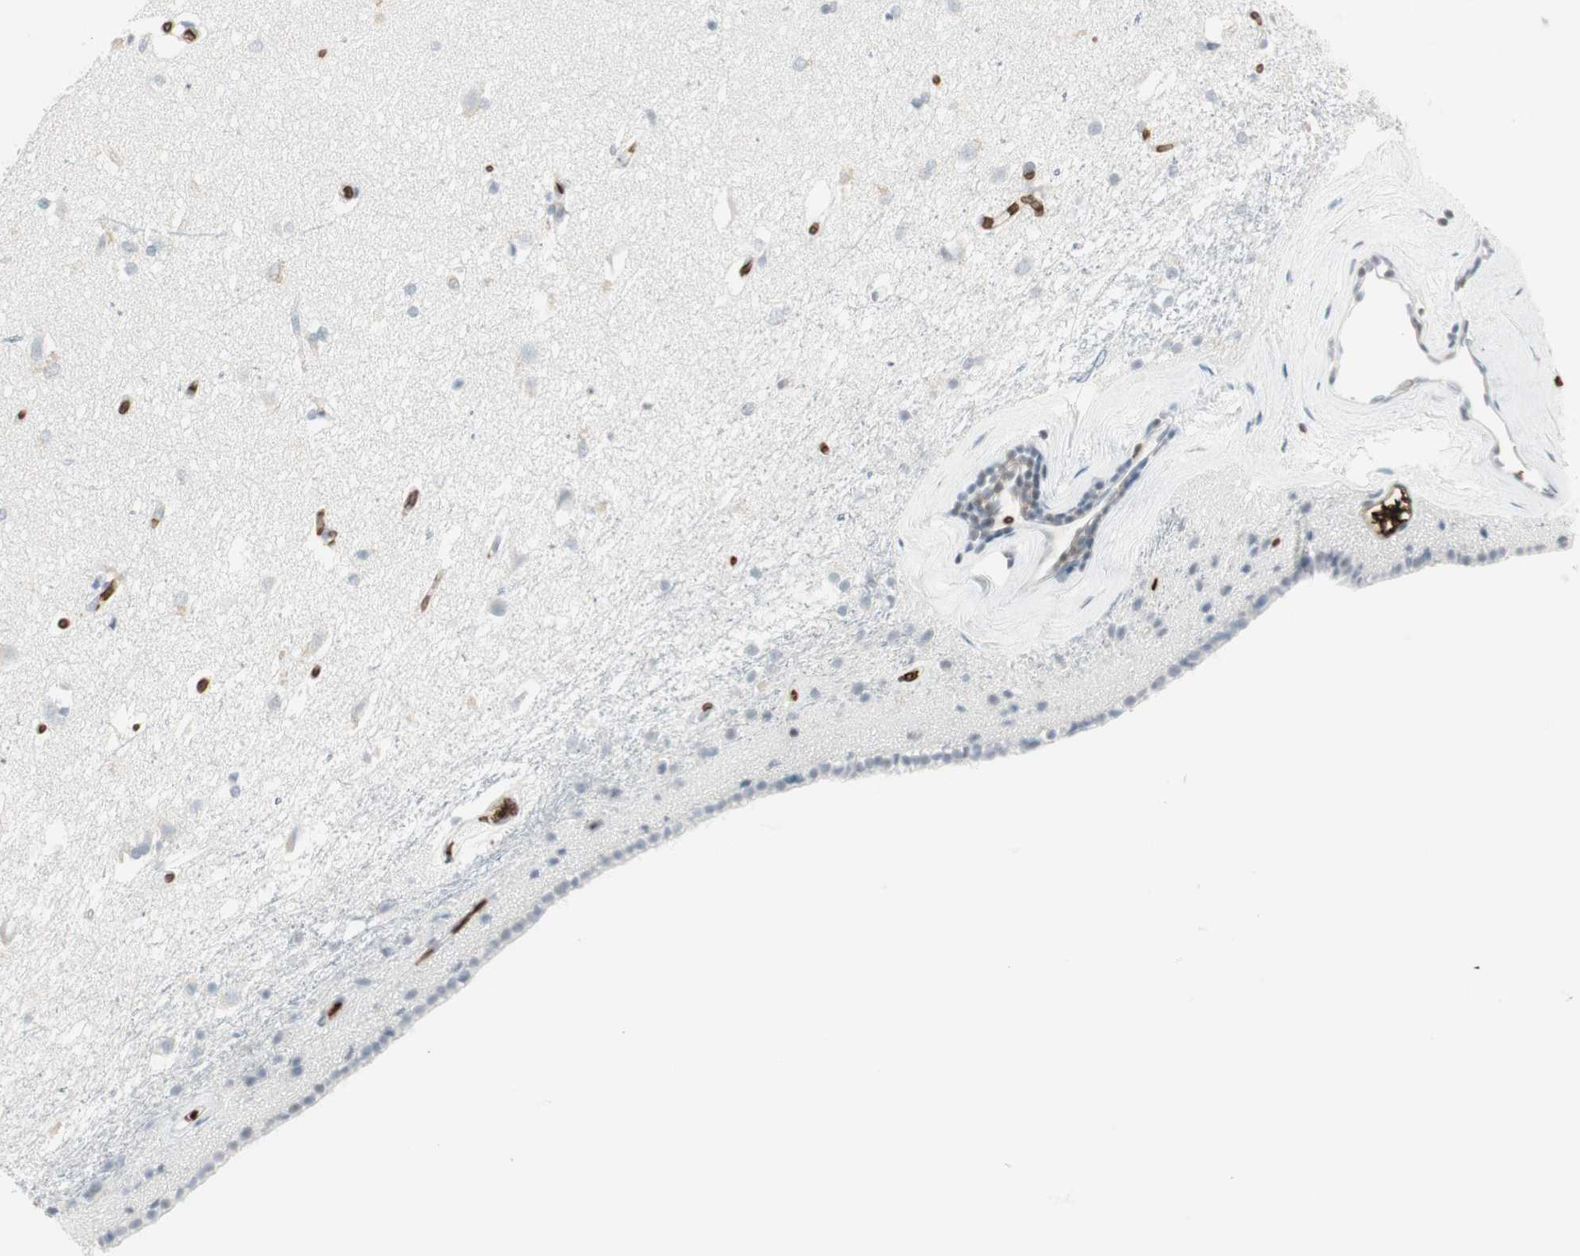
{"staining": {"intensity": "negative", "quantity": "none", "location": "none"}, "tissue": "caudate", "cell_type": "Glial cells", "image_type": "normal", "snomed": [{"axis": "morphology", "description": "Normal tissue, NOS"}, {"axis": "topography", "description": "Lateral ventricle wall"}], "caption": "Micrograph shows no significant protein expression in glial cells of benign caudate. Nuclei are stained in blue.", "gene": "MAP4K1", "patient": {"sex": "female", "age": 19}}